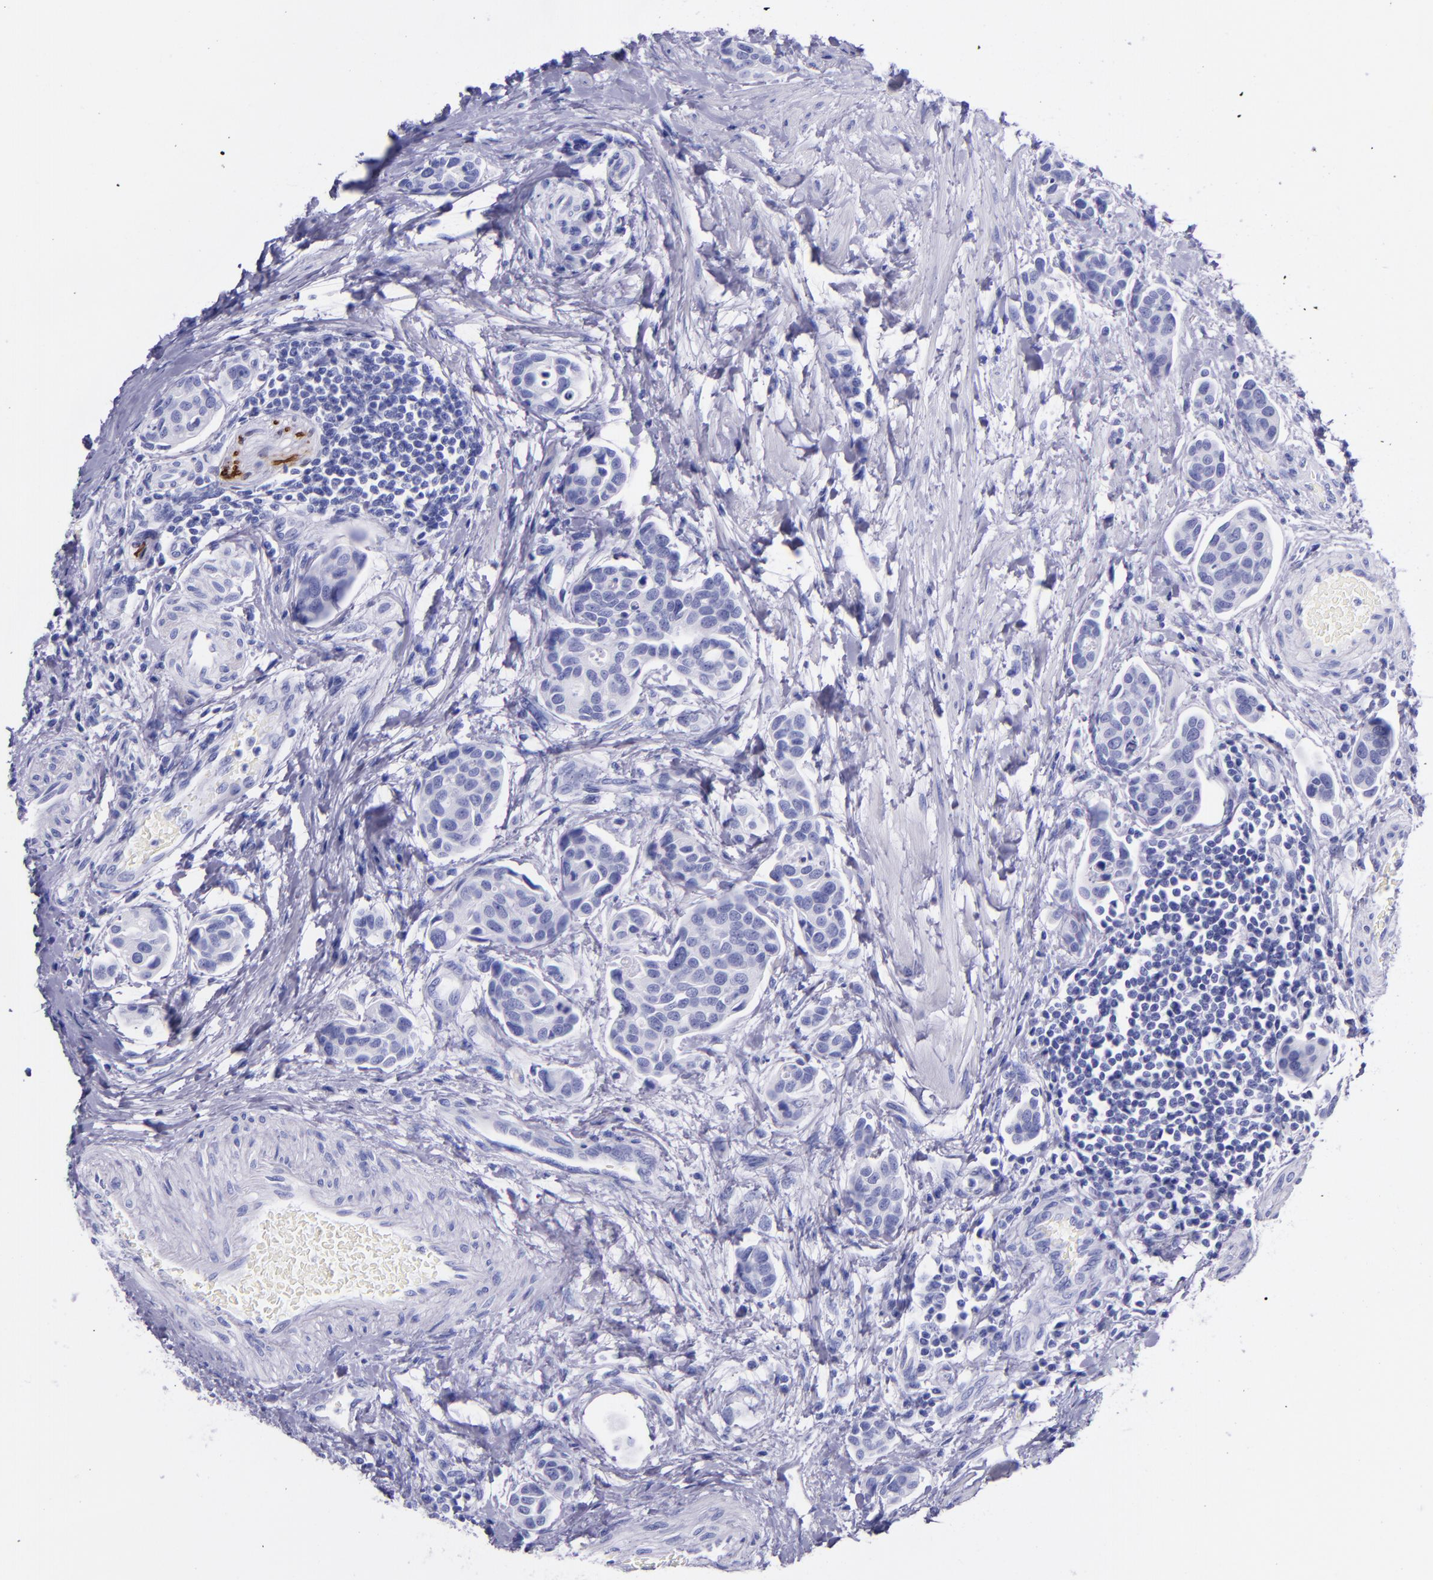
{"staining": {"intensity": "negative", "quantity": "none", "location": "none"}, "tissue": "urothelial cancer", "cell_type": "Tumor cells", "image_type": "cancer", "snomed": [{"axis": "morphology", "description": "Urothelial carcinoma, High grade"}, {"axis": "topography", "description": "Urinary bladder"}], "caption": "Histopathology image shows no significant protein positivity in tumor cells of urothelial cancer.", "gene": "MBP", "patient": {"sex": "male", "age": 78}}